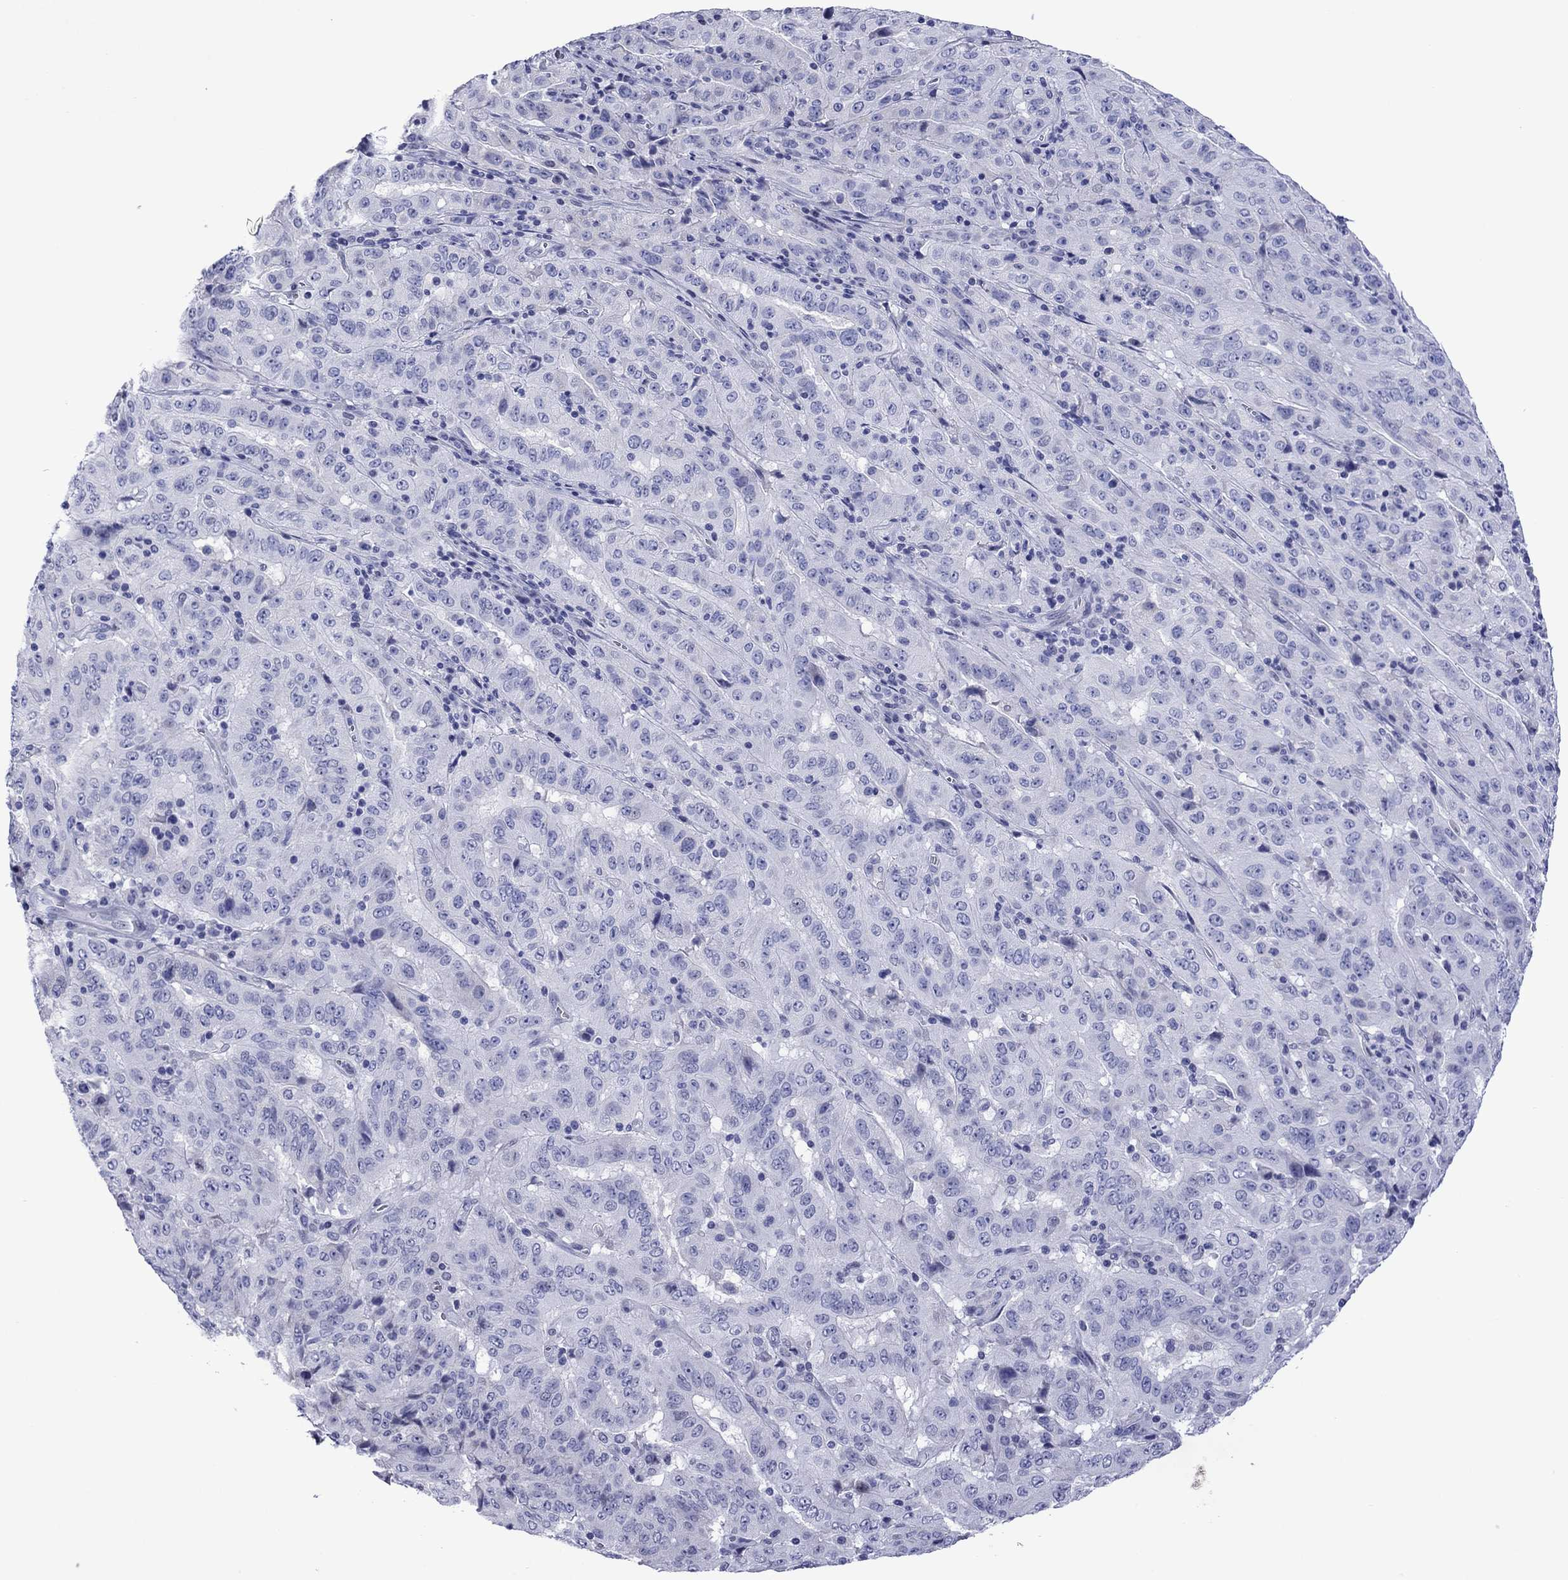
{"staining": {"intensity": "negative", "quantity": "none", "location": "none"}, "tissue": "pancreatic cancer", "cell_type": "Tumor cells", "image_type": "cancer", "snomed": [{"axis": "morphology", "description": "Adenocarcinoma, NOS"}, {"axis": "topography", "description": "Pancreas"}], "caption": "A photomicrograph of human pancreatic adenocarcinoma is negative for staining in tumor cells.", "gene": "PIWIL1", "patient": {"sex": "male", "age": 63}}